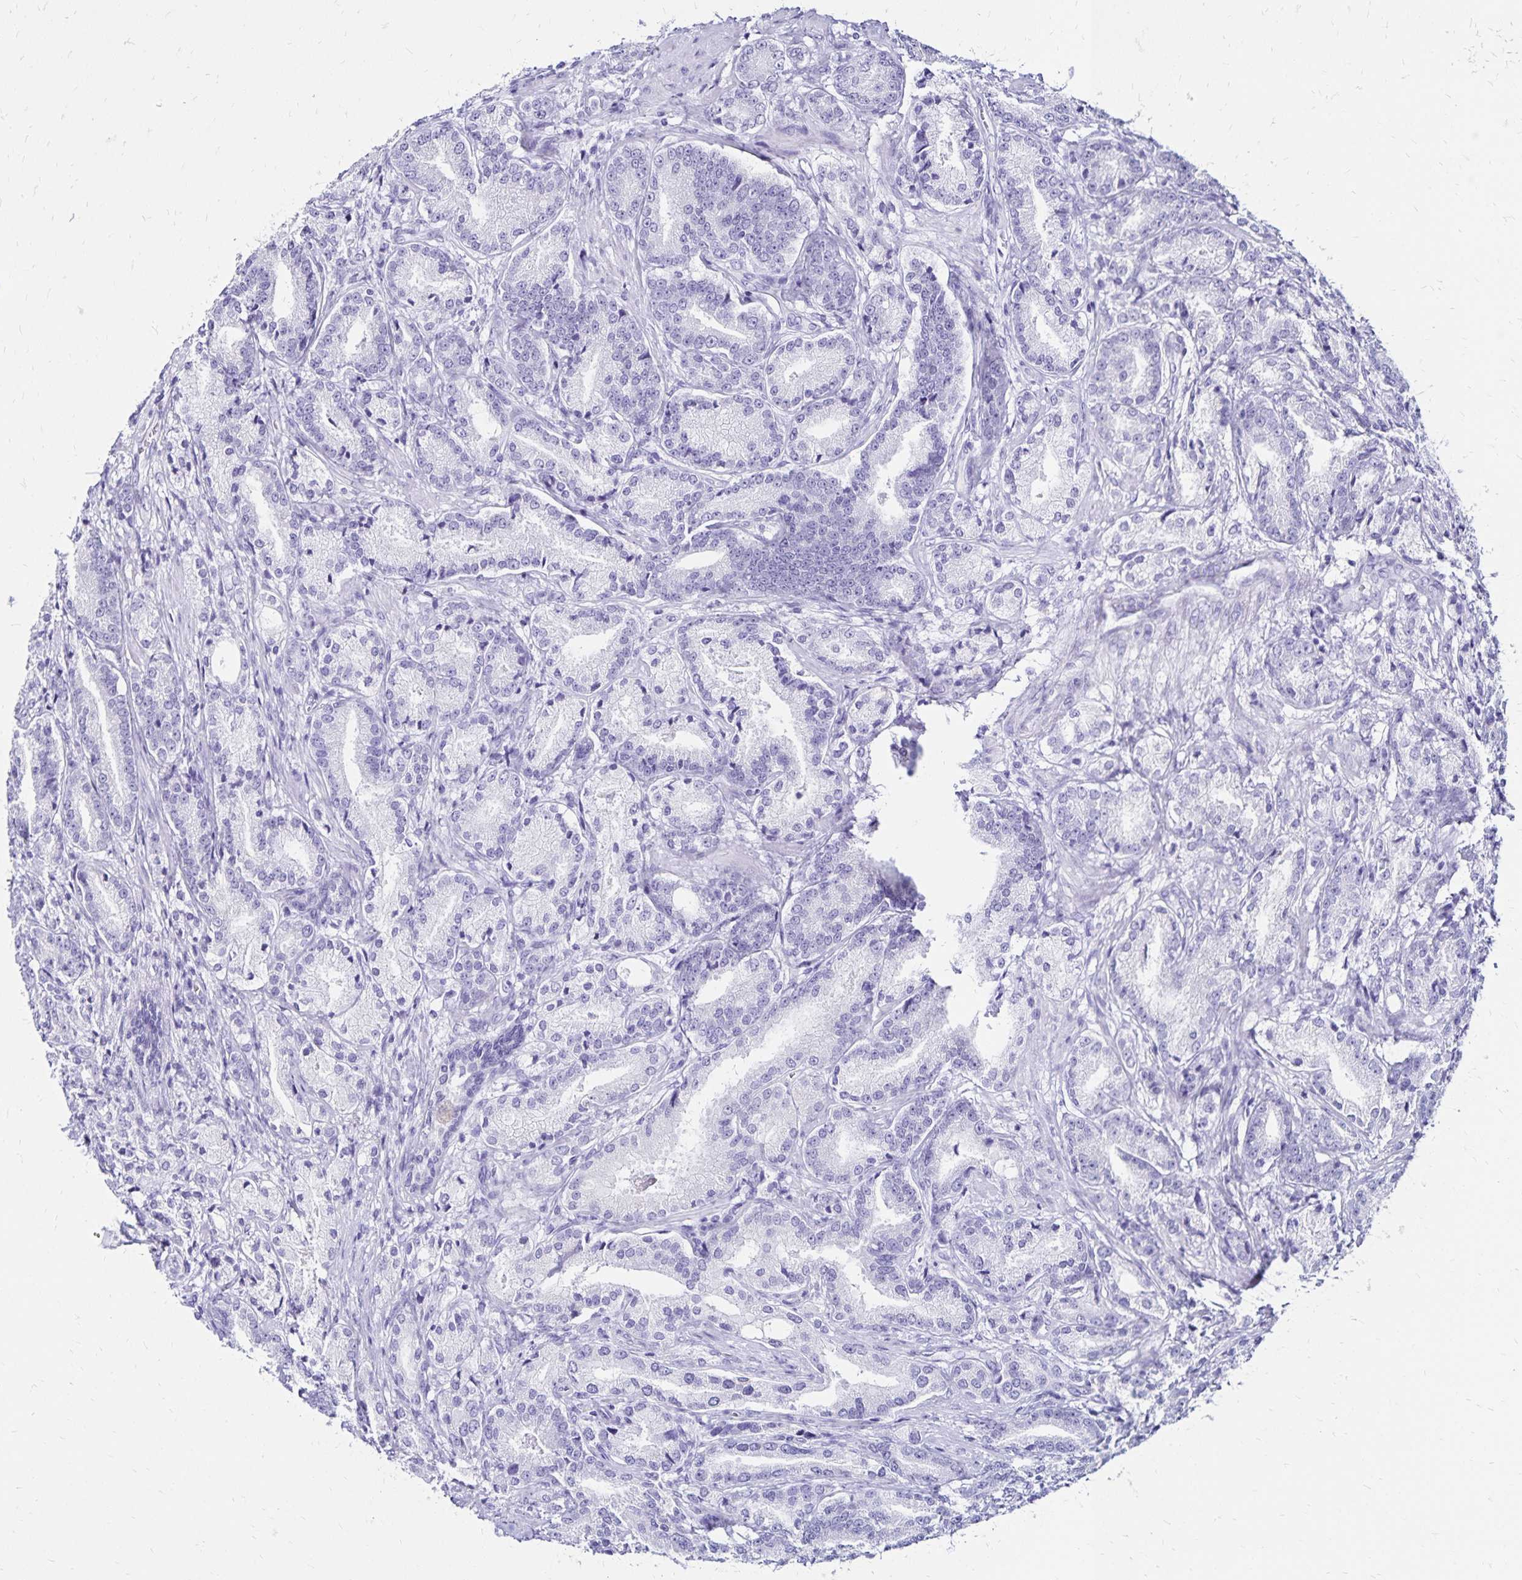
{"staining": {"intensity": "negative", "quantity": "none", "location": "none"}, "tissue": "prostate cancer", "cell_type": "Tumor cells", "image_type": "cancer", "snomed": [{"axis": "morphology", "description": "Adenocarcinoma, High grade"}, {"axis": "topography", "description": "Prostate and seminal vesicle, NOS"}], "caption": "Prostate cancer stained for a protein using immunohistochemistry shows no expression tumor cells.", "gene": "LIN28B", "patient": {"sex": "male", "age": 61}}